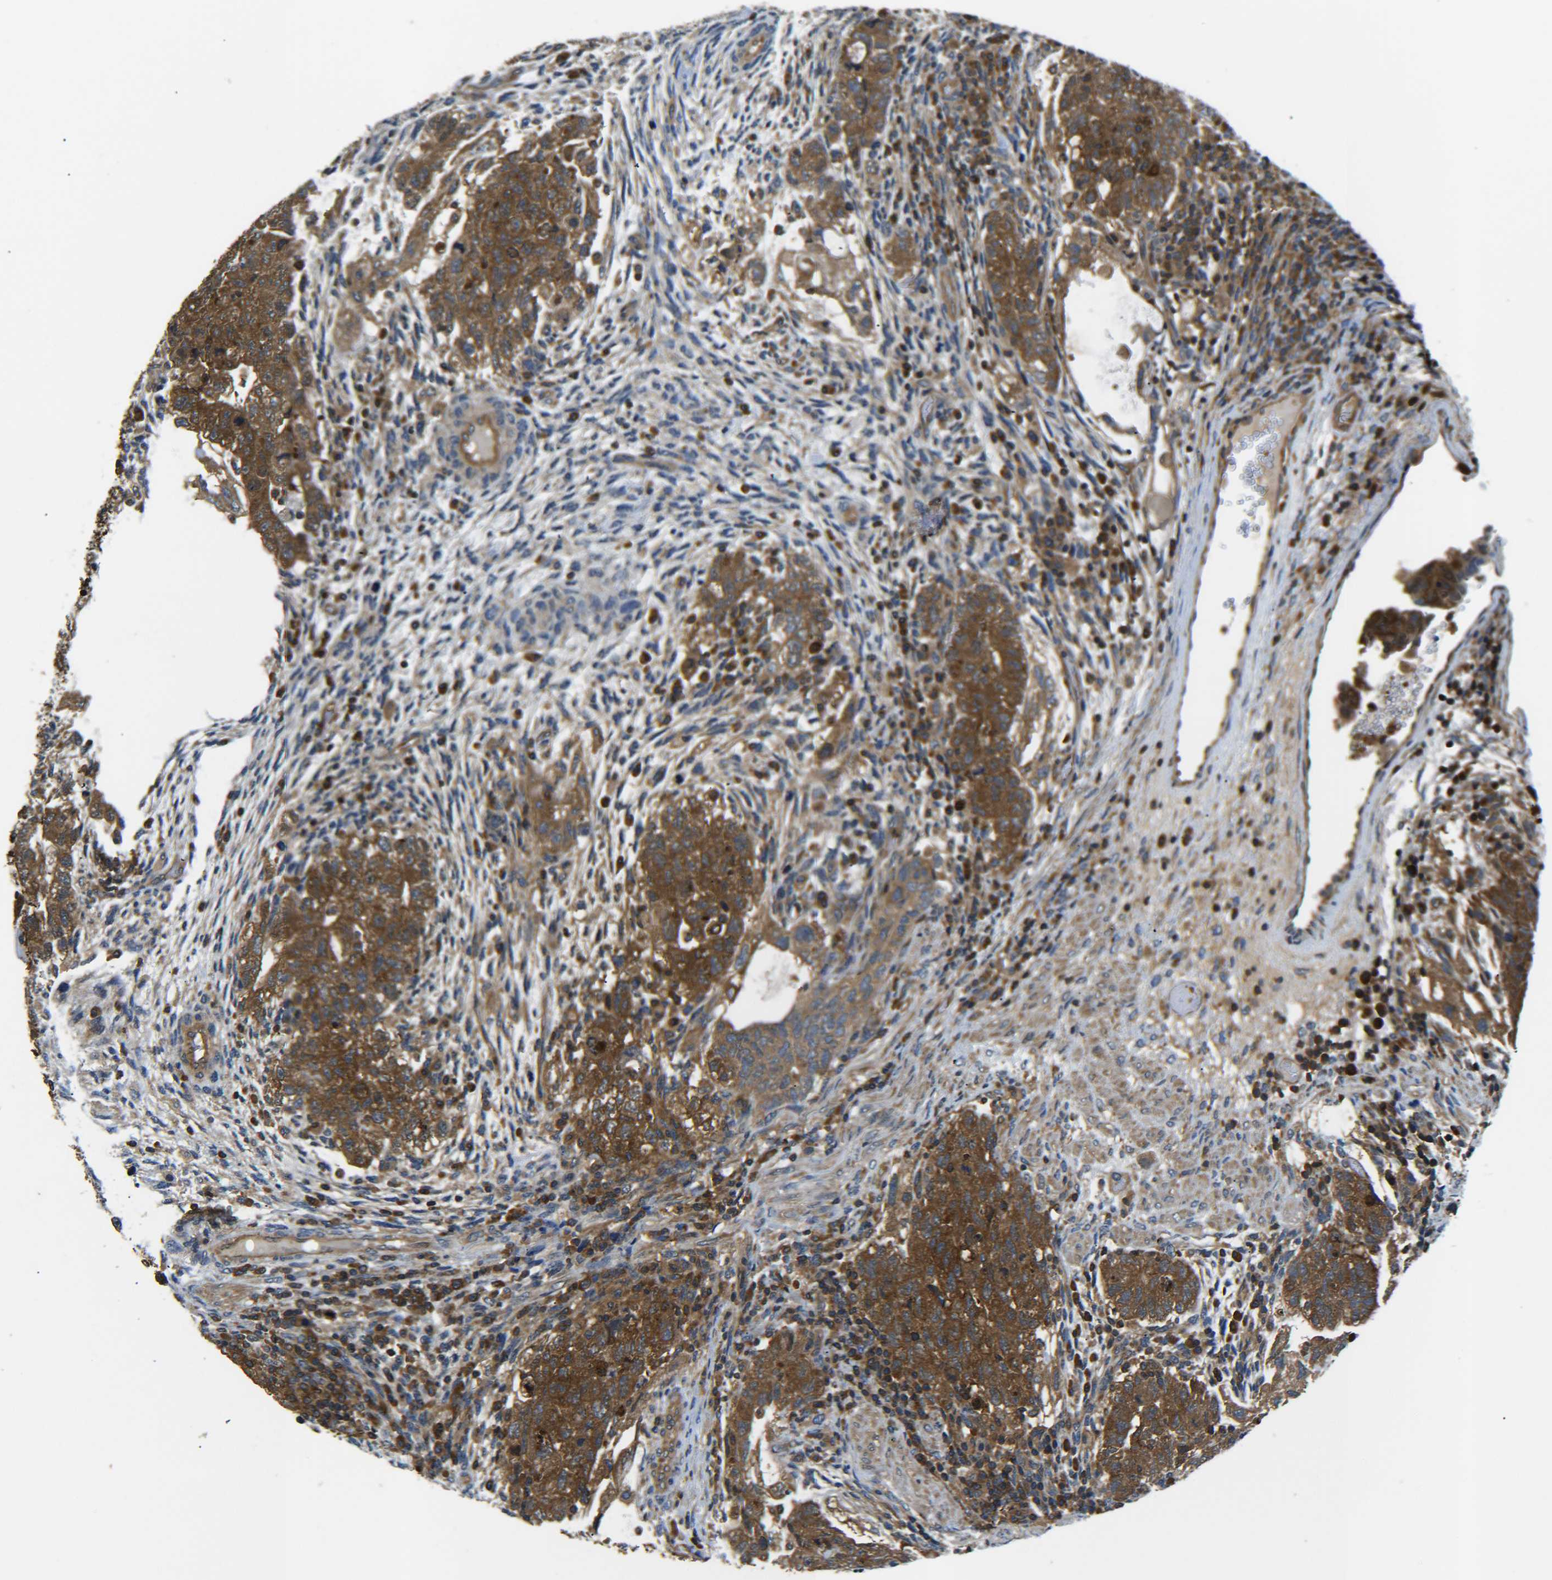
{"staining": {"intensity": "strong", "quantity": ">75%", "location": "cytoplasmic/membranous"}, "tissue": "testis cancer", "cell_type": "Tumor cells", "image_type": "cancer", "snomed": [{"axis": "morphology", "description": "Normal tissue, NOS"}, {"axis": "morphology", "description": "Carcinoma, Embryonal, NOS"}, {"axis": "topography", "description": "Testis"}], "caption": "Protein analysis of testis embryonal carcinoma tissue shows strong cytoplasmic/membranous positivity in approximately >75% of tumor cells.", "gene": "PREB", "patient": {"sex": "male", "age": 36}}